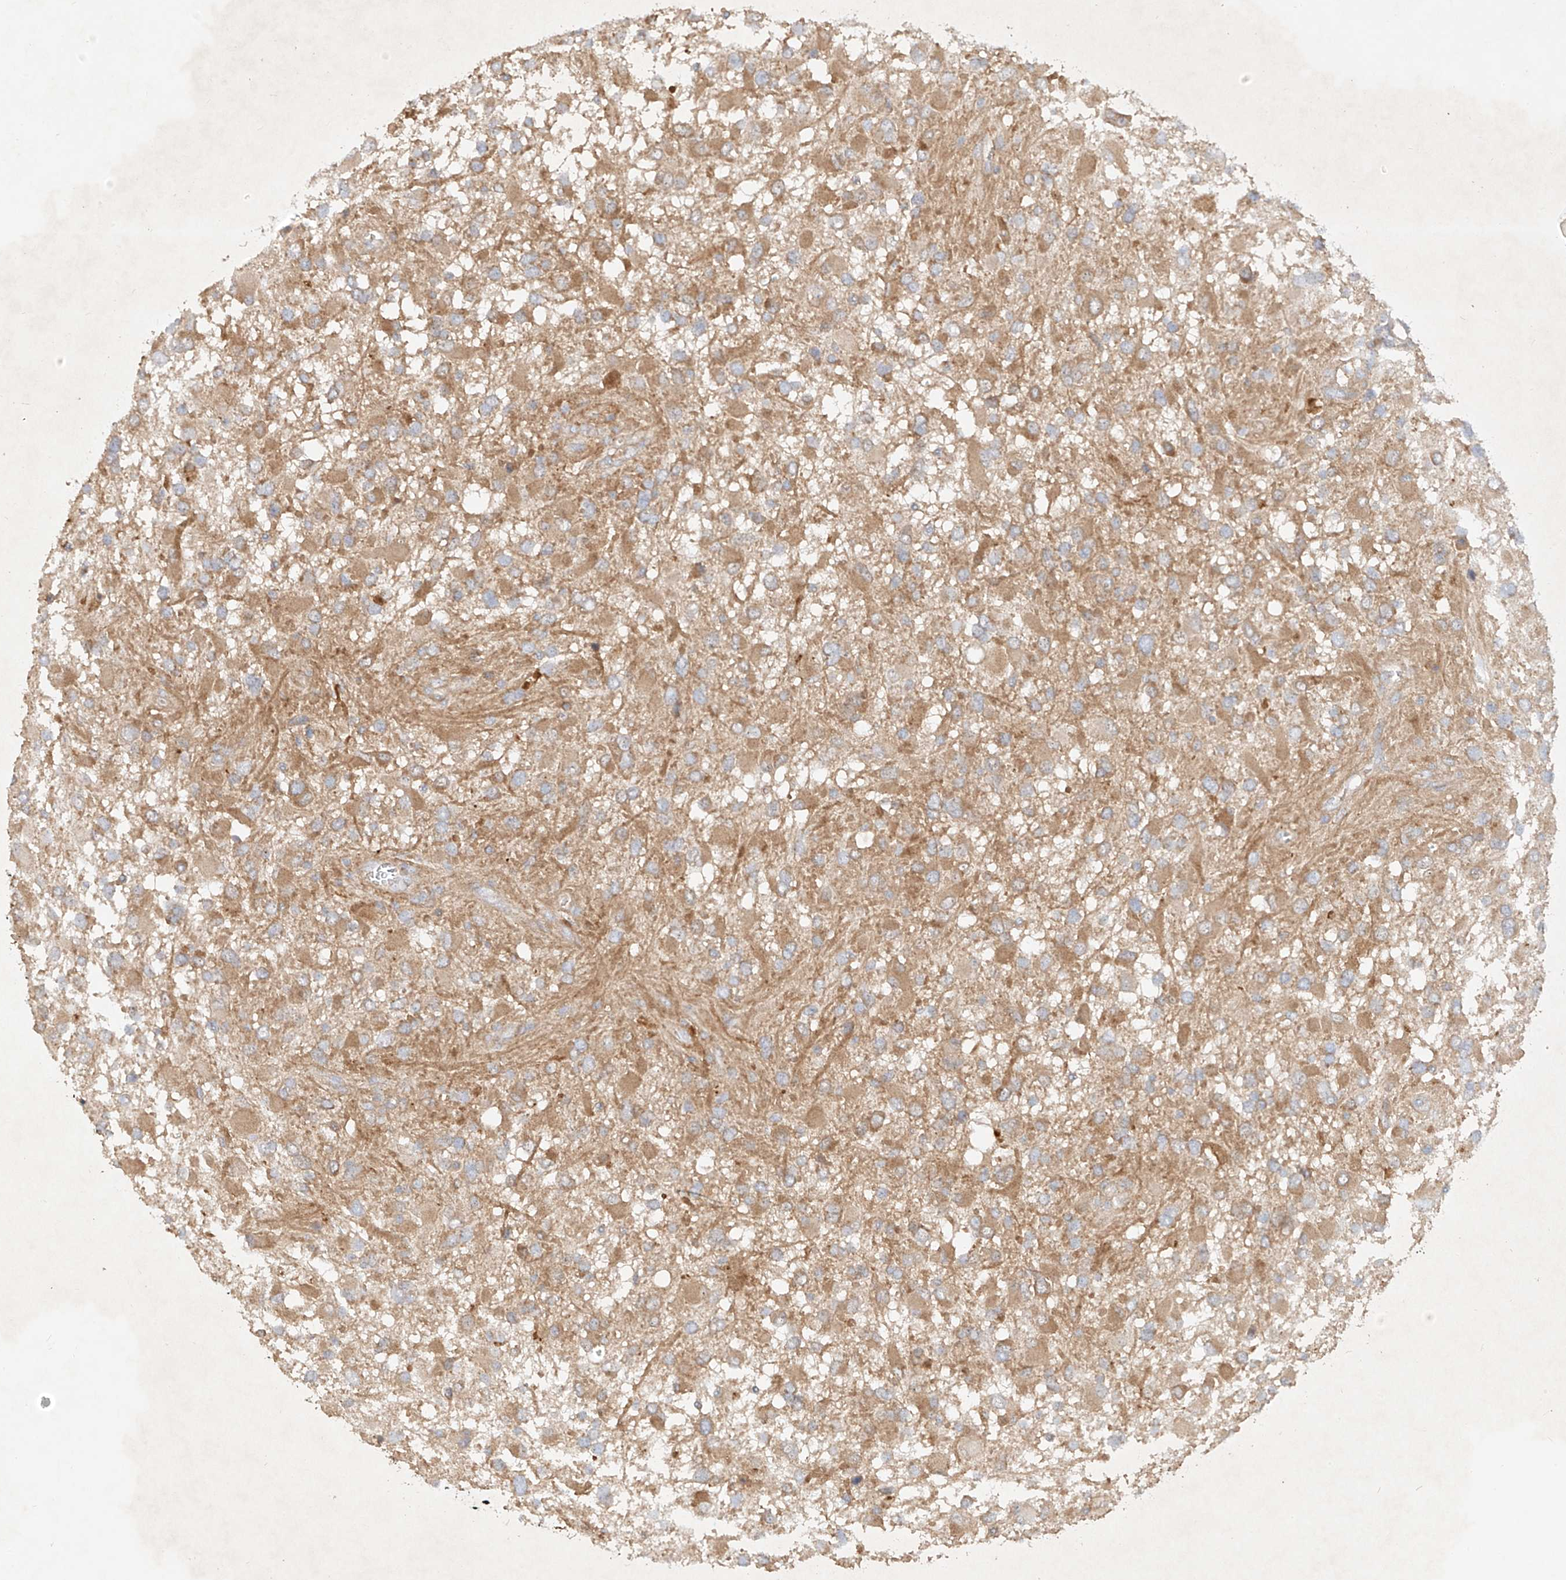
{"staining": {"intensity": "weak", "quantity": "25%-75%", "location": "cytoplasmic/membranous"}, "tissue": "glioma", "cell_type": "Tumor cells", "image_type": "cancer", "snomed": [{"axis": "morphology", "description": "Glioma, malignant, High grade"}, {"axis": "topography", "description": "Brain"}], "caption": "Immunohistochemical staining of human glioma shows low levels of weak cytoplasmic/membranous protein staining in approximately 25%-75% of tumor cells. (DAB = brown stain, brightfield microscopy at high magnification).", "gene": "KPNA7", "patient": {"sex": "male", "age": 53}}